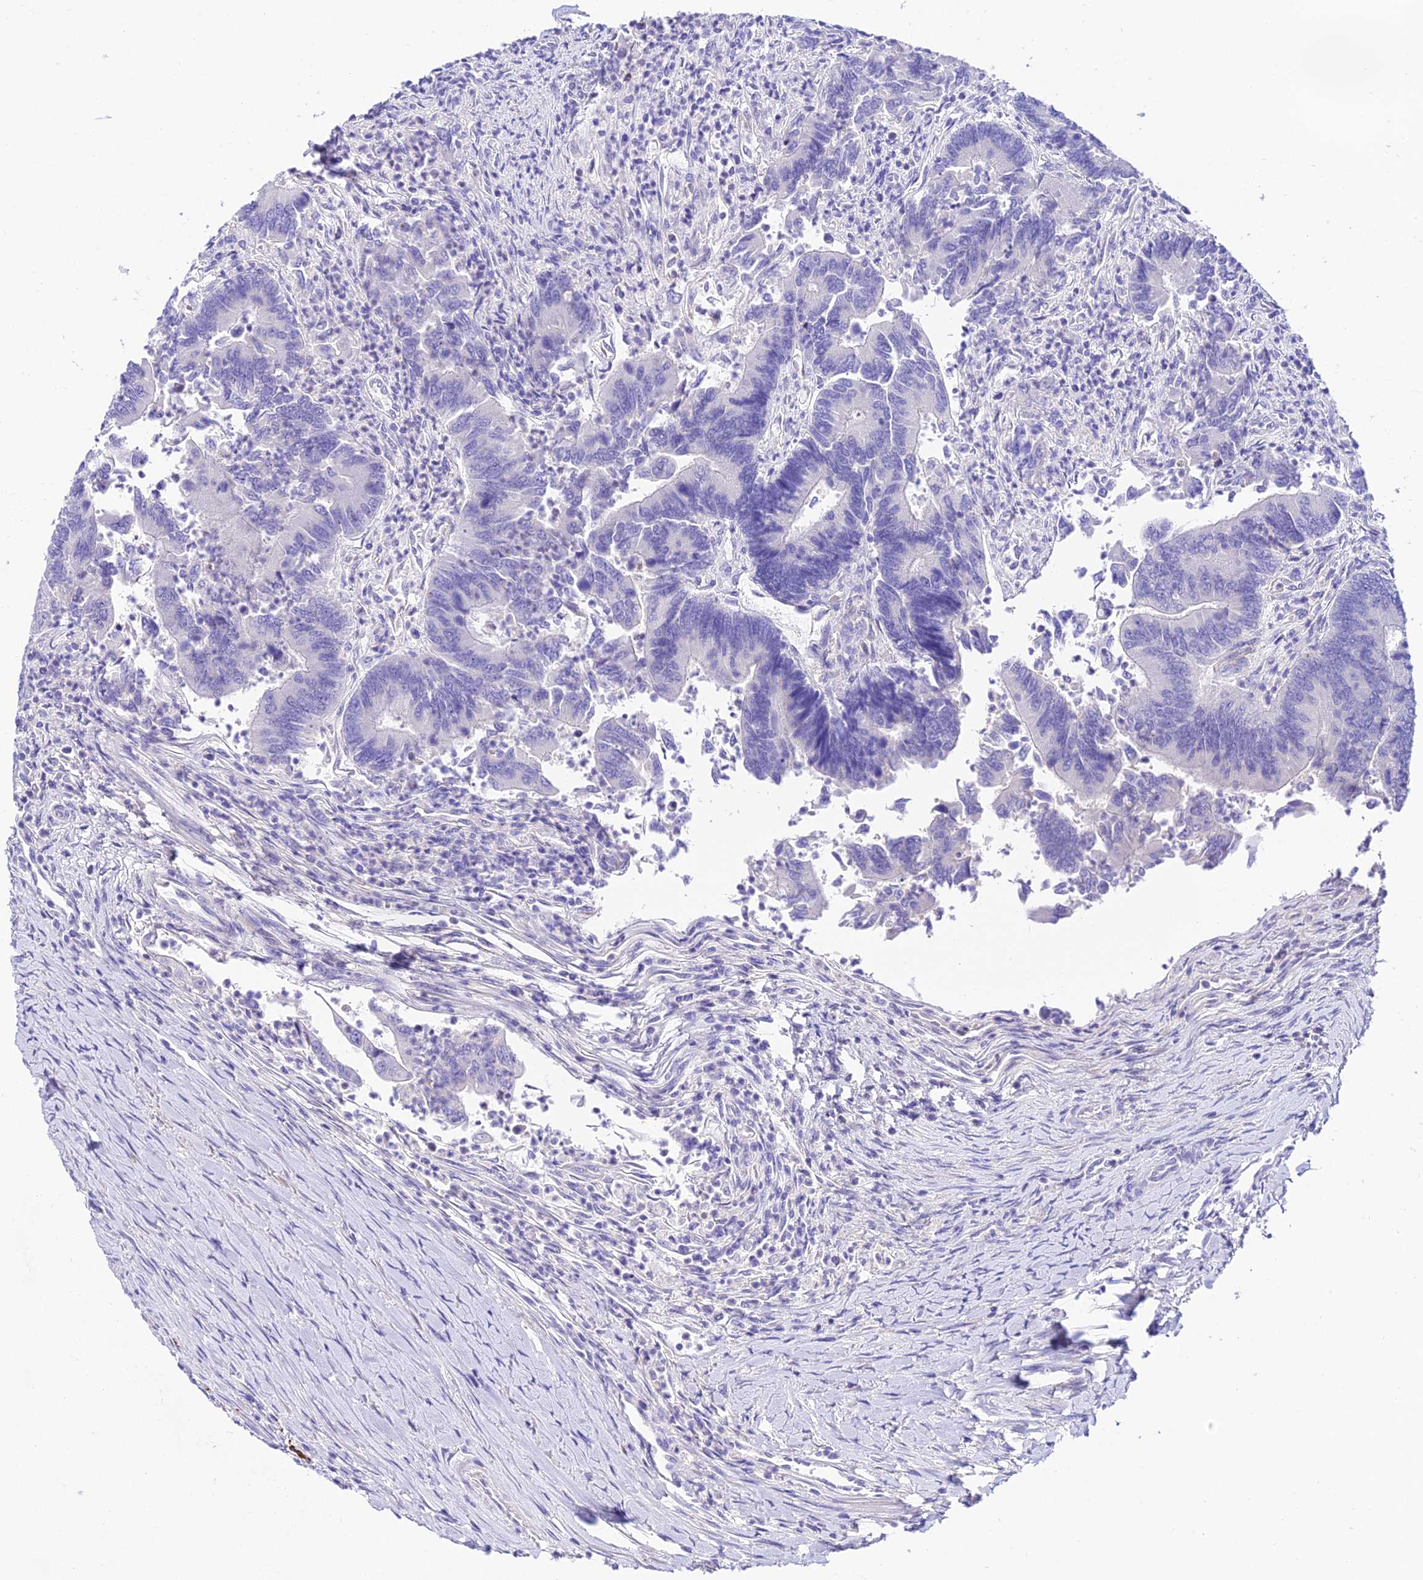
{"staining": {"intensity": "negative", "quantity": "none", "location": "none"}, "tissue": "colorectal cancer", "cell_type": "Tumor cells", "image_type": "cancer", "snomed": [{"axis": "morphology", "description": "Adenocarcinoma, NOS"}, {"axis": "topography", "description": "Colon"}], "caption": "Micrograph shows no significant protein staining in tumor cells of colorectal adenocarcinoma. (DAB IHC visualized using brightfield microscopy, high magnification).", "gene": "DEFB106A", "patient": {"sex": "female", "age": 67}}